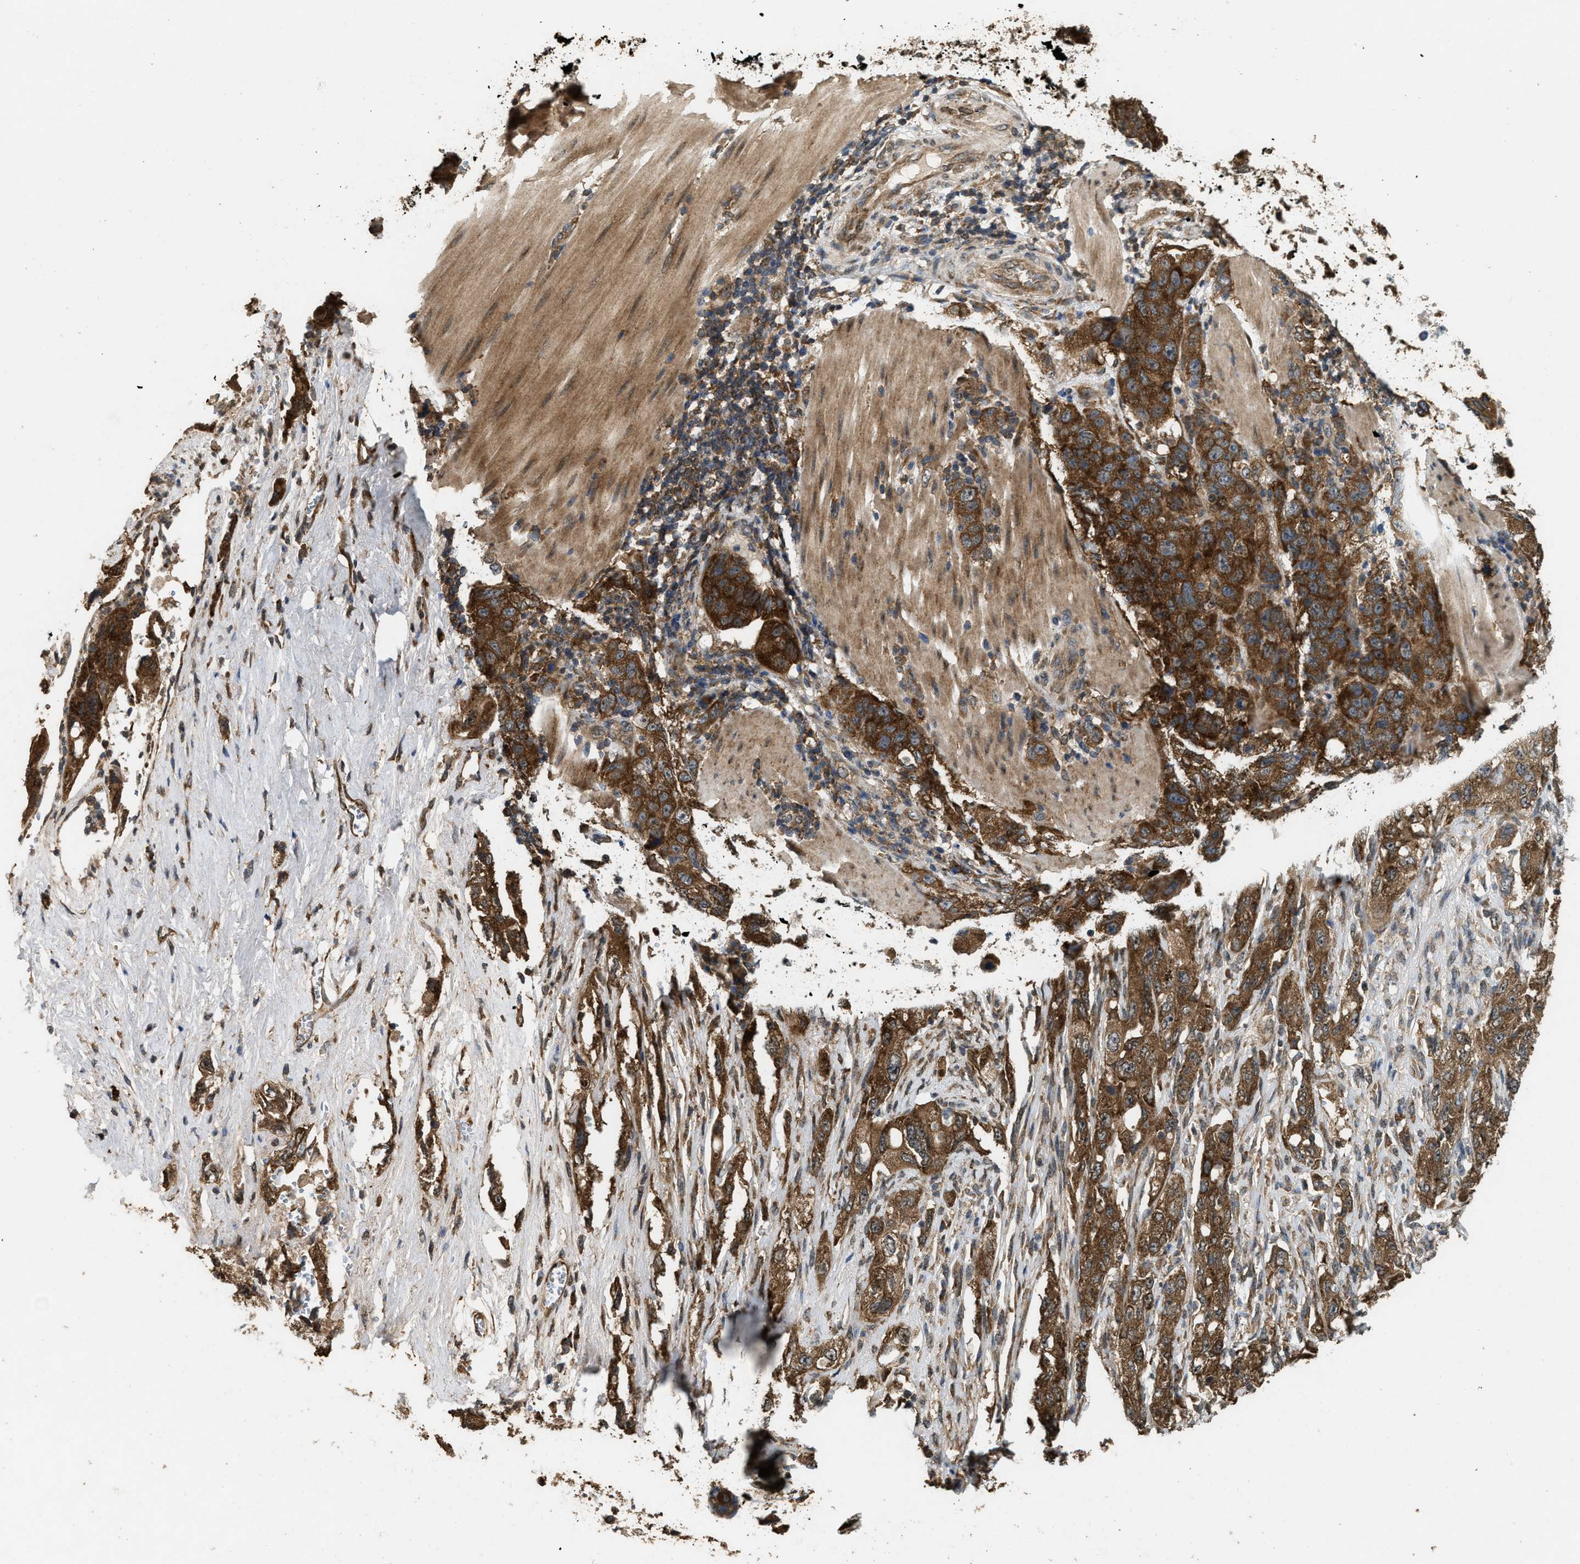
{"staining": {"intensity": "strong", "quantity": ">75%", "location": "cytoplasmic/membranous"}, "tissue": "pancreatic cancer", "cell_type": "Tumor cells", "image_type": "cancer", "snomed": [{"axis": "morphology", "description": "Adenocarcinoma, NOS"}, {"axis": "topography", "description": "Pancreas"}], "caption": "Pancreatic cancer (adenocarcinoma) stained with a protein marker reveals strong staining in tumor cells.", "gene": "ARHGEF5", "patient": {"sex": "female", "age": 73}}